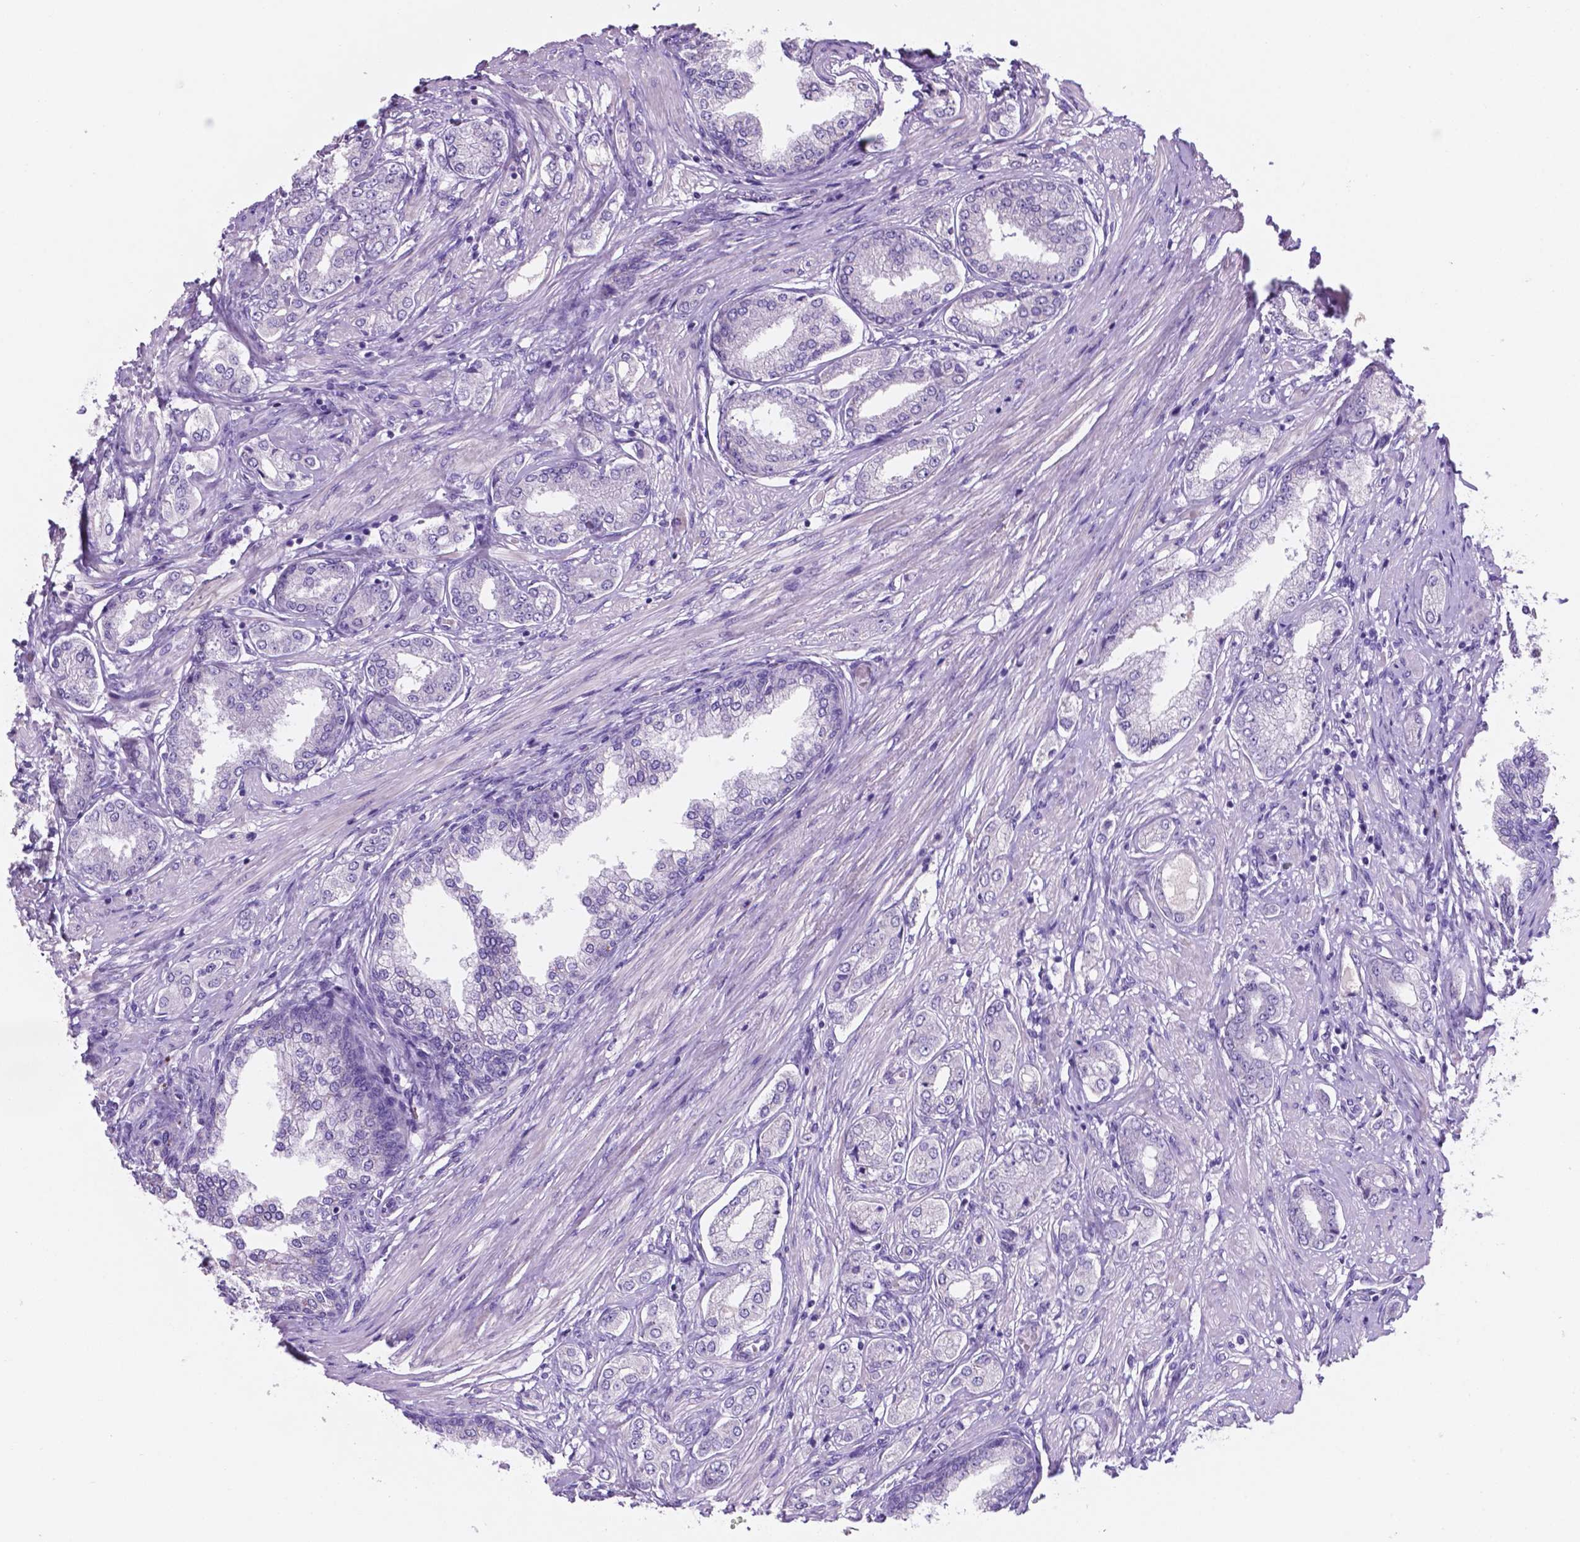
{"staining": {"intensity": "negative", "quantity": "none", "location": "none"}, "tissue": "prostate cancer", "cell_type": "Tumor cells", "image_type": "cancer", "snomed": [{"axis": "morphology", "description": "Adenocarcinoma, NOS"}, {"axis": "topography", "description": "Prostate"}], "caption": "Tumor cells are negative for protein expression in human prostate cancer.", "gene": "EBLN2", "patient": {"sex": "male", "age": 63}}